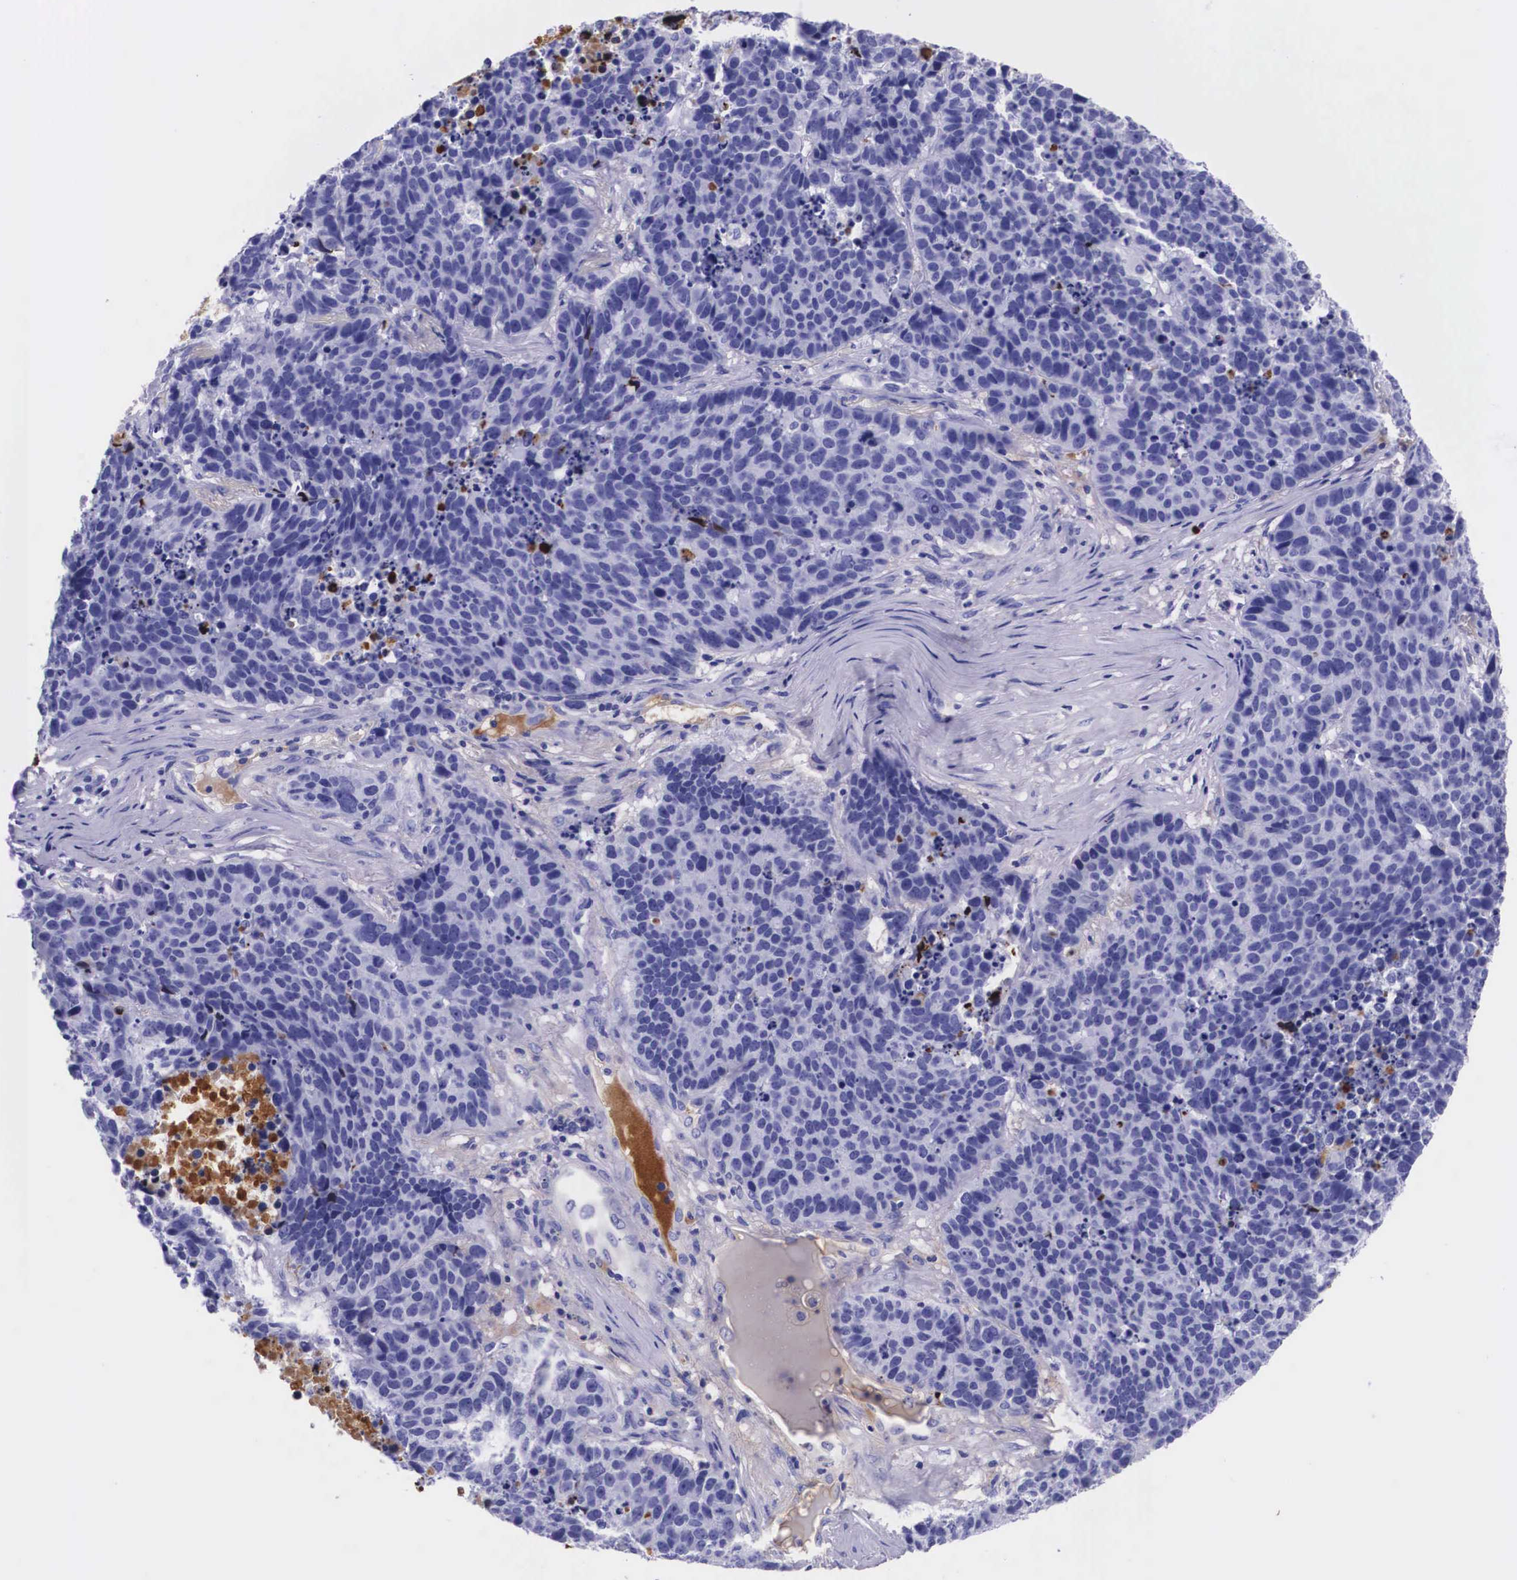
{"staining": {"intensity": "negative", "quantity": "none", "location": "none"}, "tissue": "lung cancer", "cell_type": "Tumor cells", "image_type": "cancer", "snomed": [{"axis": "morphology", "description": "Carcinoid, malignant, NOS"}, {"axis": "topography", "description": "Lung"}], "caption": "Tumor cells show no significant staining in lung cancer. (DAB (3,3'-diaminobenzidine) immunohistochemistry with hematoxylin counter stain).", "gene": "PLG", "patient": {"sex": "male", "age": 60}}